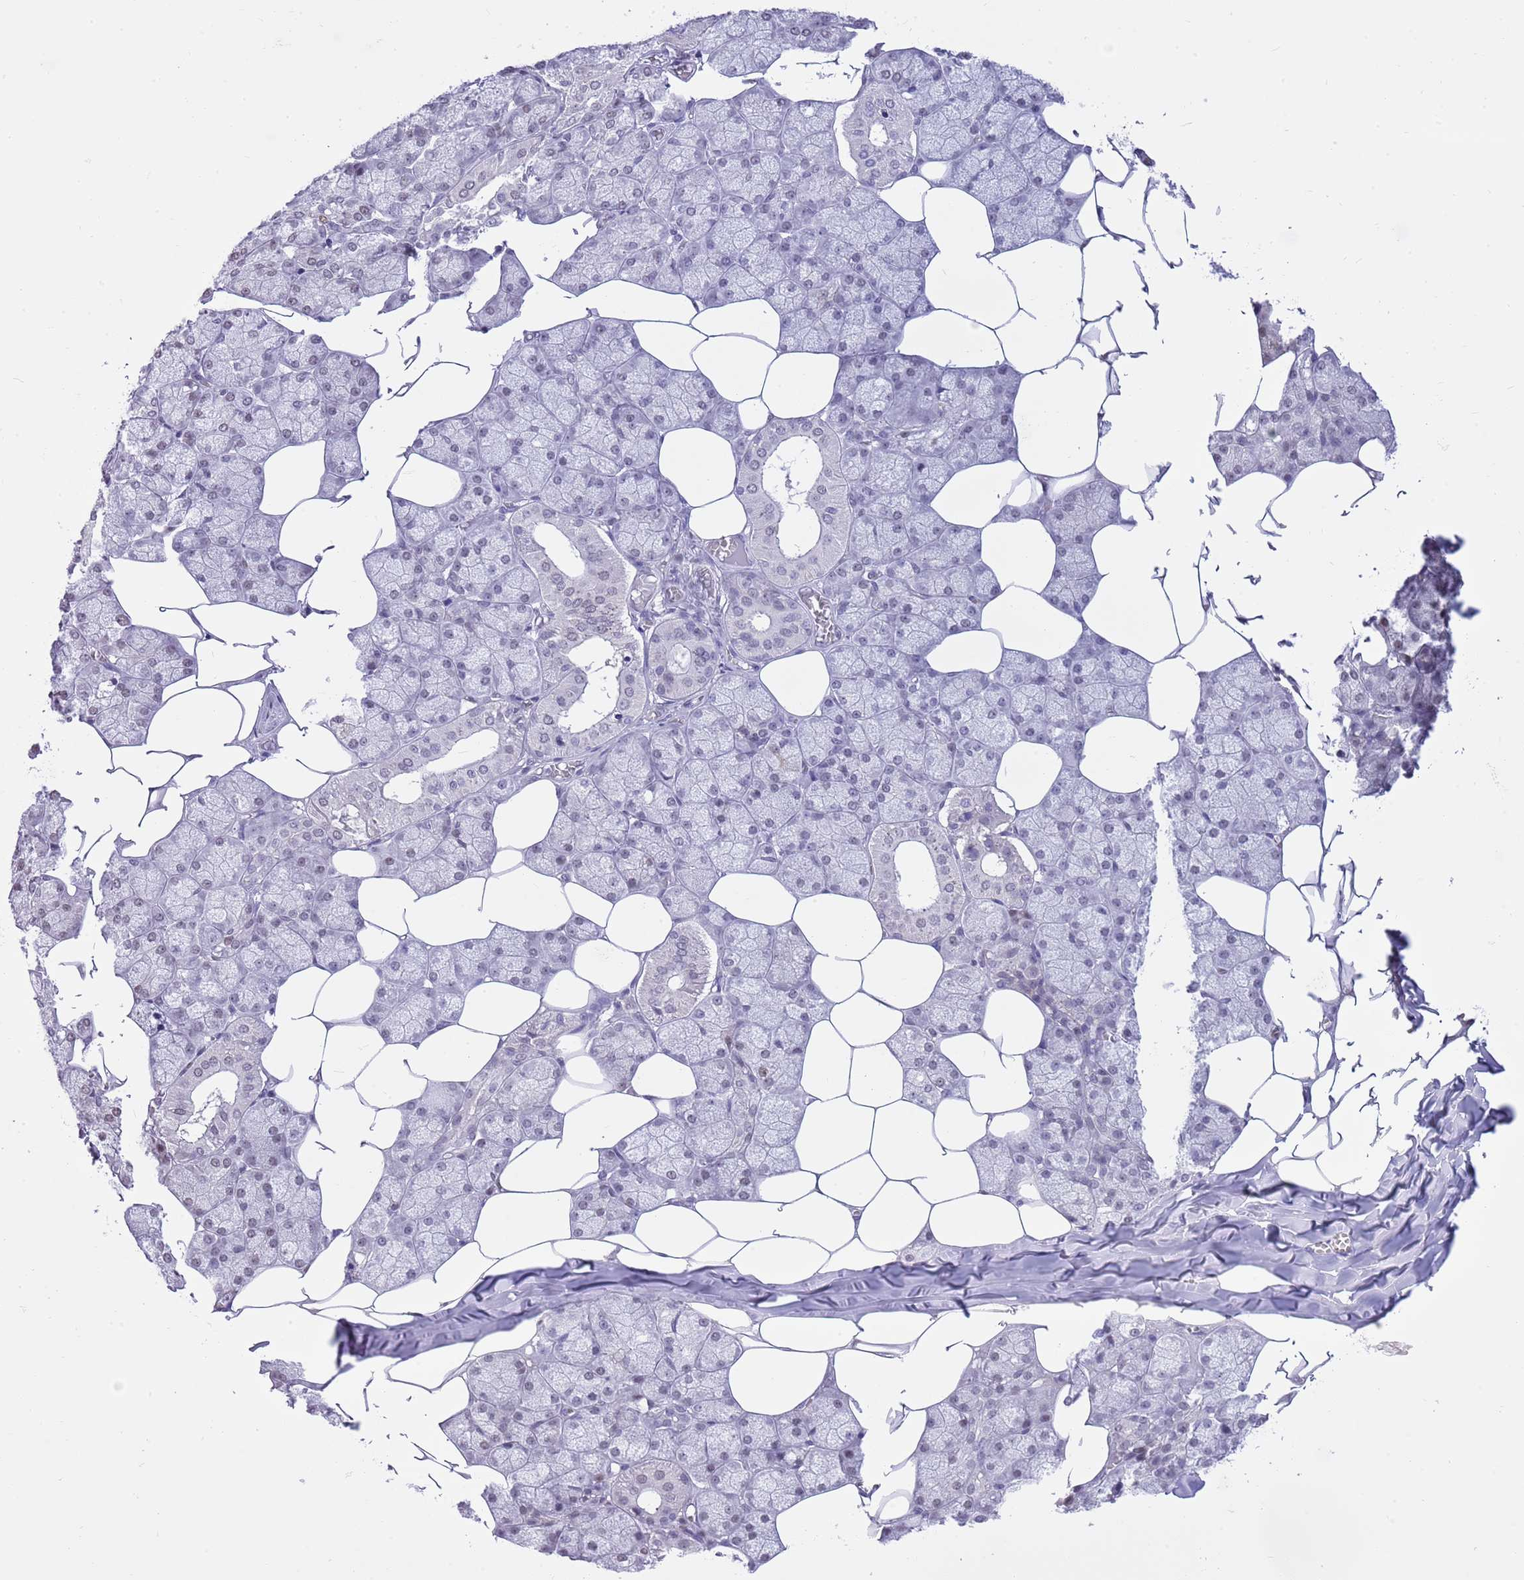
{"staining": {"intensity": "negative", "quantity": "none", "location": "none"}, "tissue": "salivary gland", "cell_type": "Glandular cells", "image_type": "normal", "snomed": [{"axis": "morphology", "description": "Normal tissue, NOS"}, {"axis": "topography", "description": "Salivary gland"}], "caption": "DAB immunohistochemical staining of benign salivary gland displays no significant positivity in glandular cells. Brightfield microscopy of IHC stained with DAB (3,3'-diaminobenzidine) (brown) and hematoxylin (blue), captured at high magnification.", "gene": "PPP1R17", "patient": {"sex": "male", "age": 62}}